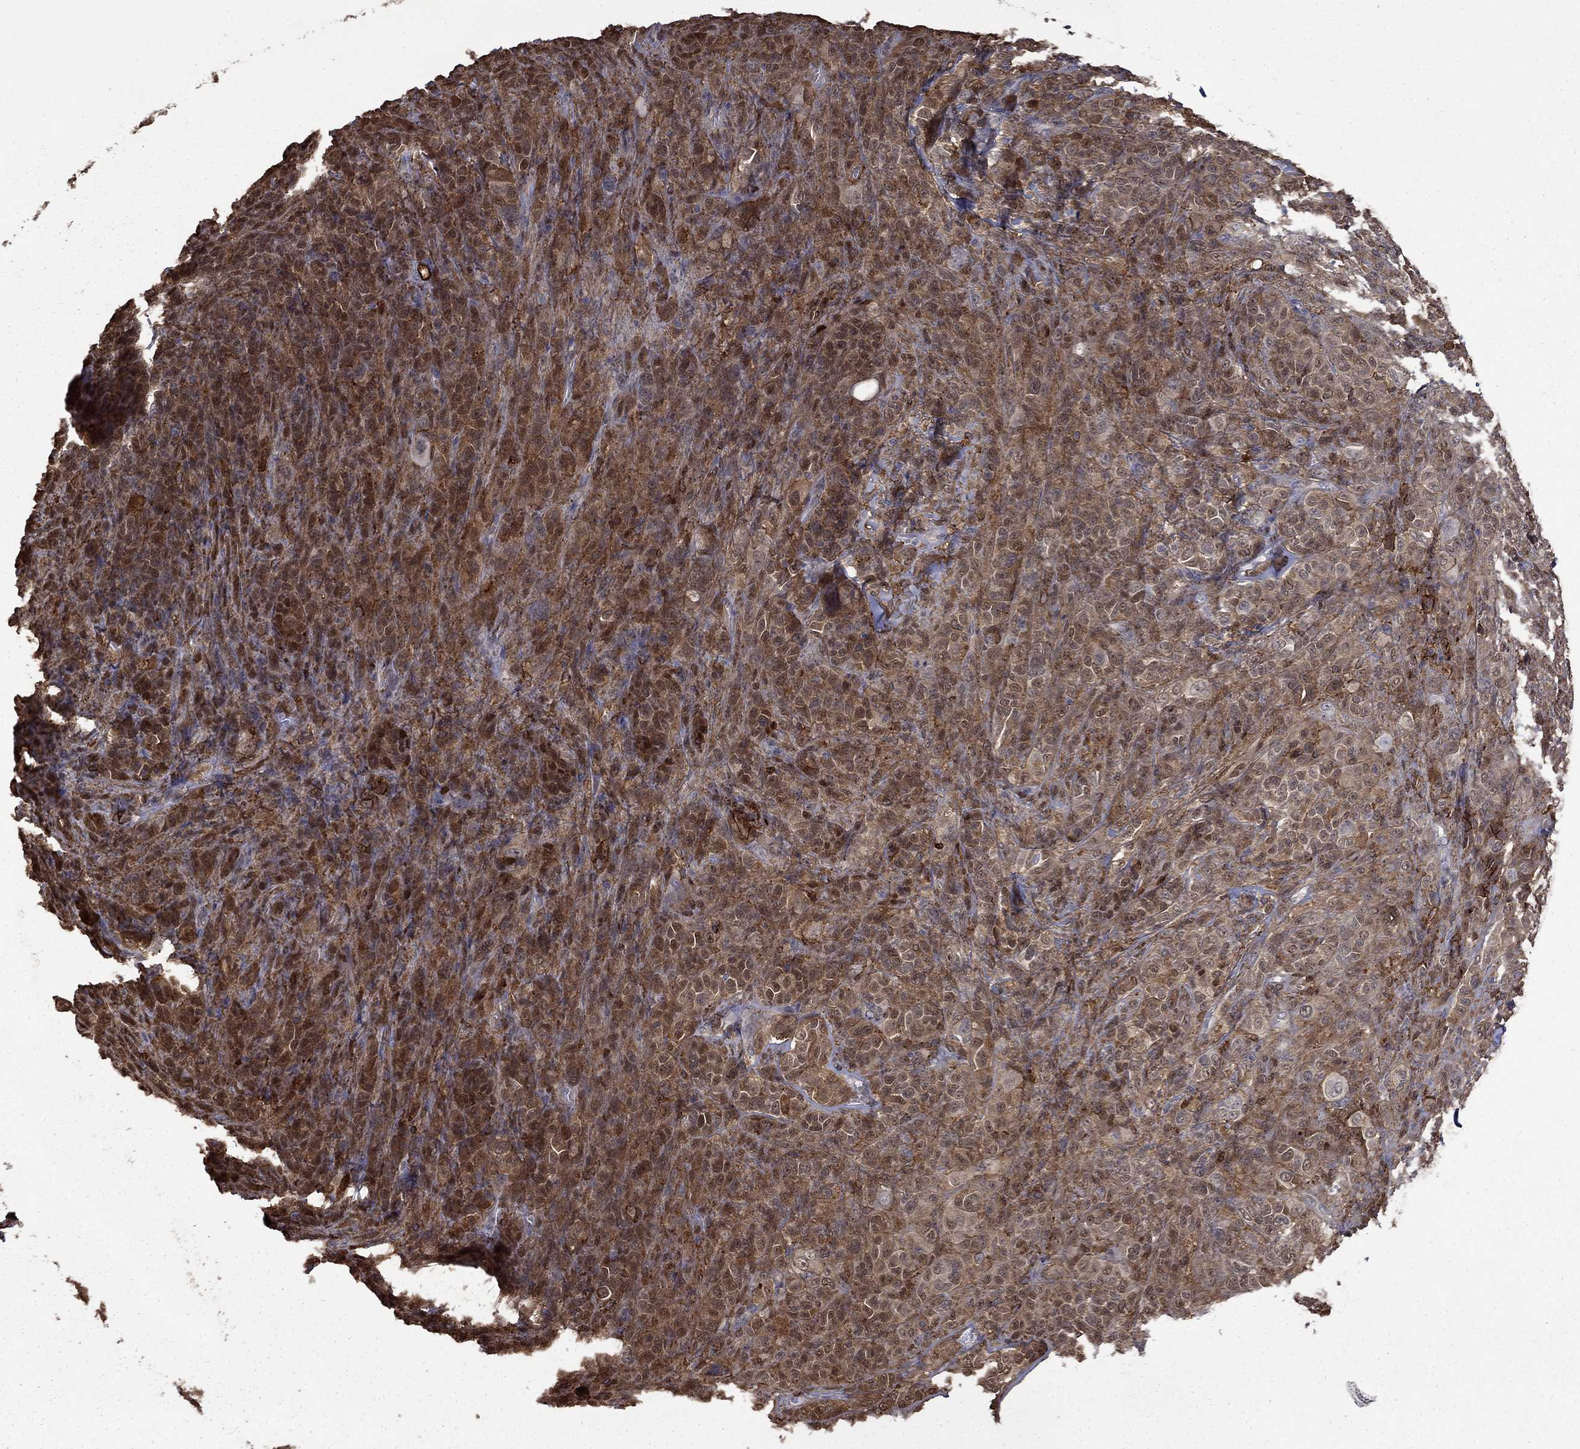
{"staining": {"intensity": "moderate", "quantity": ">75%", "location": "cytoplasmic/membranous"}, "tissue": "melanoma", "cell_type": "Tumor cells", "image_type": "cancer", "snomed": [{"axis": "morphology", "description": "Malignant melanoma, NOS"}, {"axis": "topography", "description": "Skin"}], "caption": "IHC micrograph of neoplastic tissue: human malignant melanoma stained using immunohistochemistry (IHC) demonstrates medium levels of moderate protein expression localized specifically in the cytoplasmic/membranous of tumor cells, appearing as a cytoplasmic/membranous brown color.", "gene": "PLAU", "patient": {"sex": "female", "age": 87}}